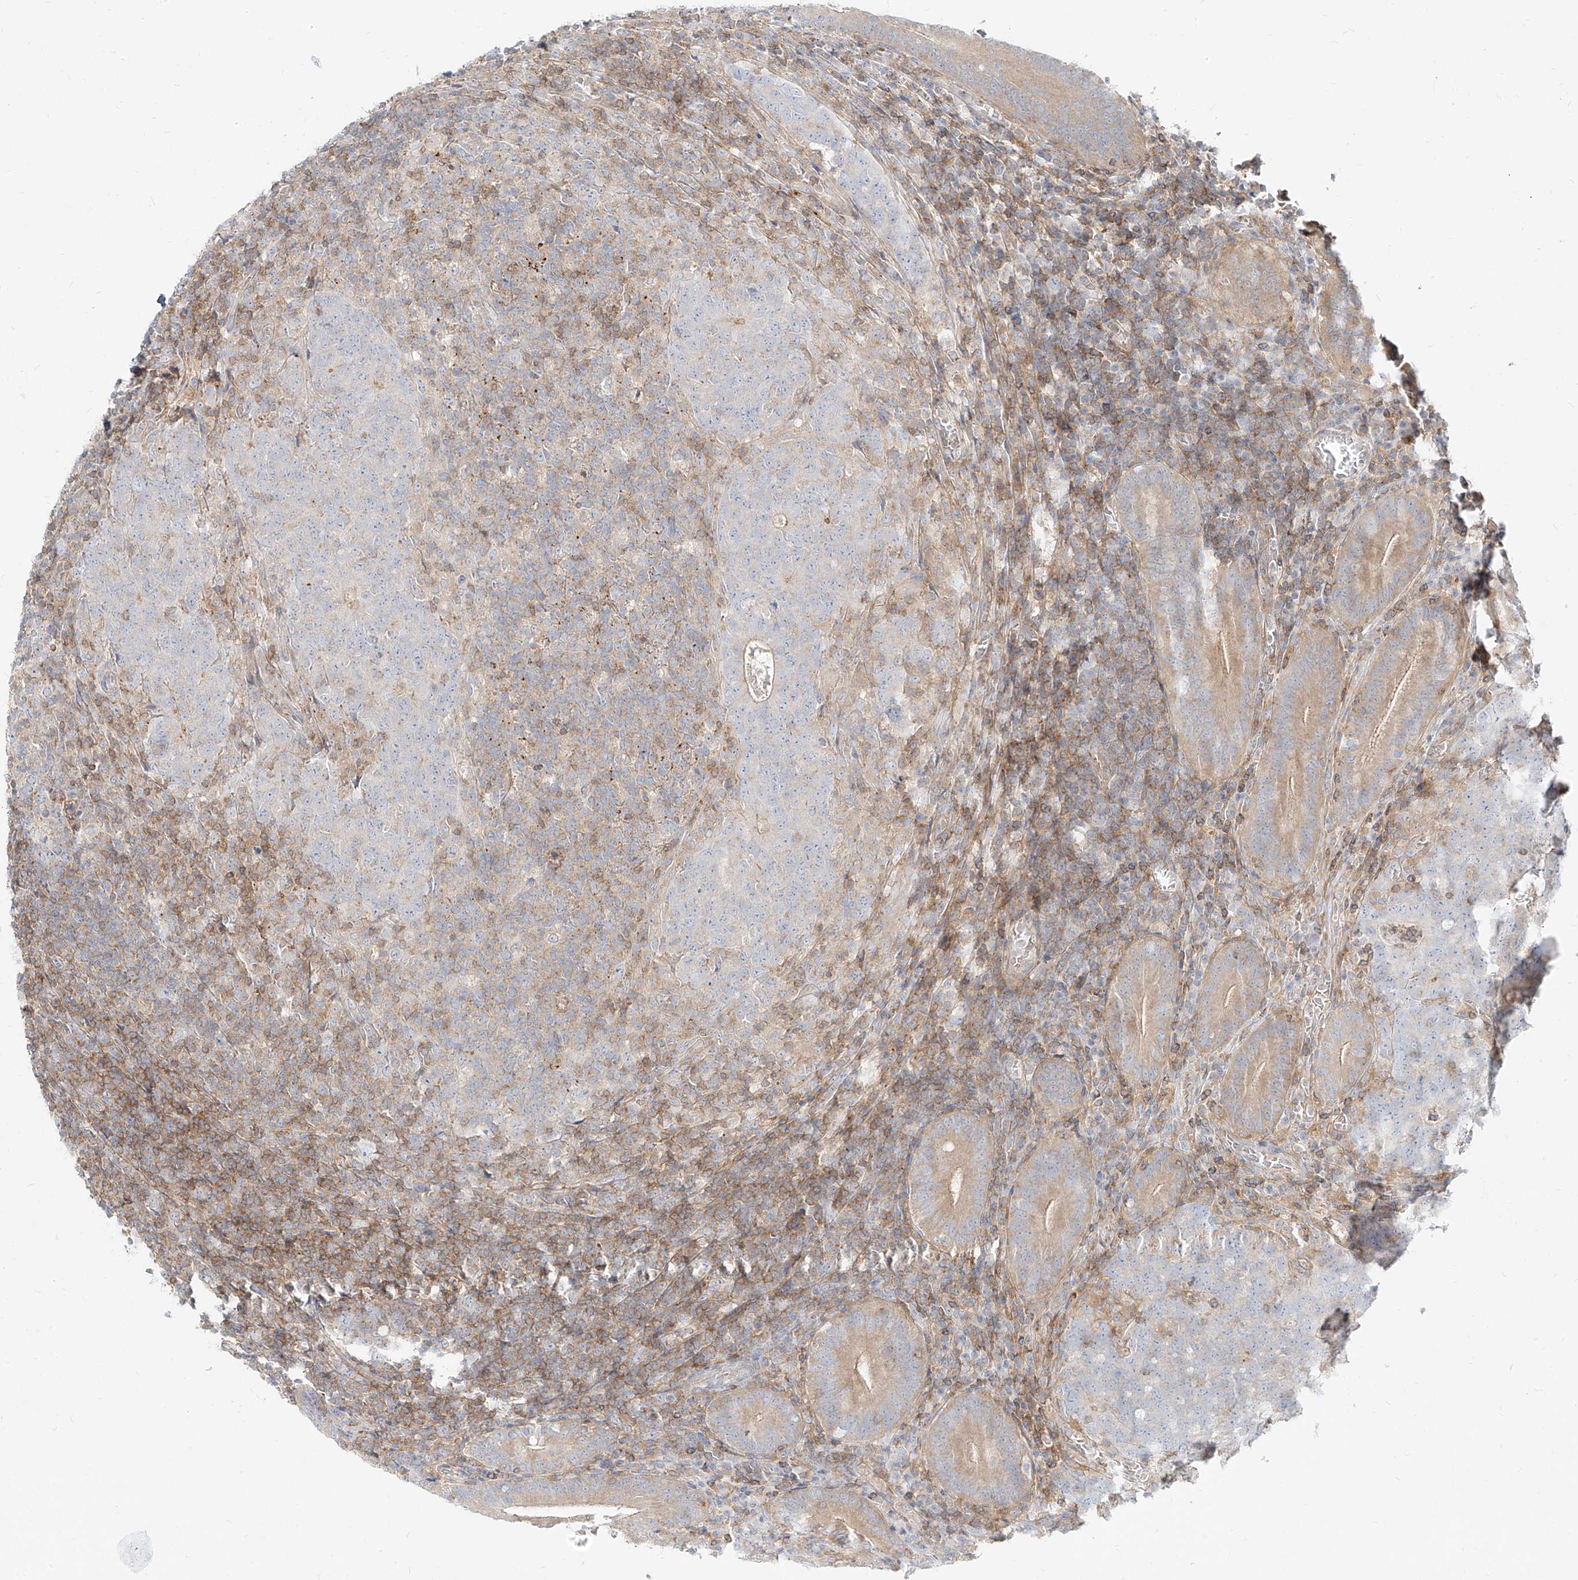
{"staining": {"intensity": "negative", "quantity": "none", "location": "none"}, "tissue": "colorectal cancer", "cell_type": "Tumor cells", "image_type": "cancer", "snomed": [{"axis": "morphology", "description": "Normal tissue, NOS"}, {"axis": "morphology", "description": "Adenocarcinoma, NOS"}, {"axis": "topography", "description": "Colon"}], "caption": "Immunohistochemical staining of colorectal cancer (adenocarcinoma) displays no significant expression in tumor cells. Brightfield microscopy of immunohistochemistry (IHC) stained with DAB (brown) and hematoxylin (blue), captured at high magnification.", "gene": "SLC2A12", "patient": {"sex": "female", "age": 75}}